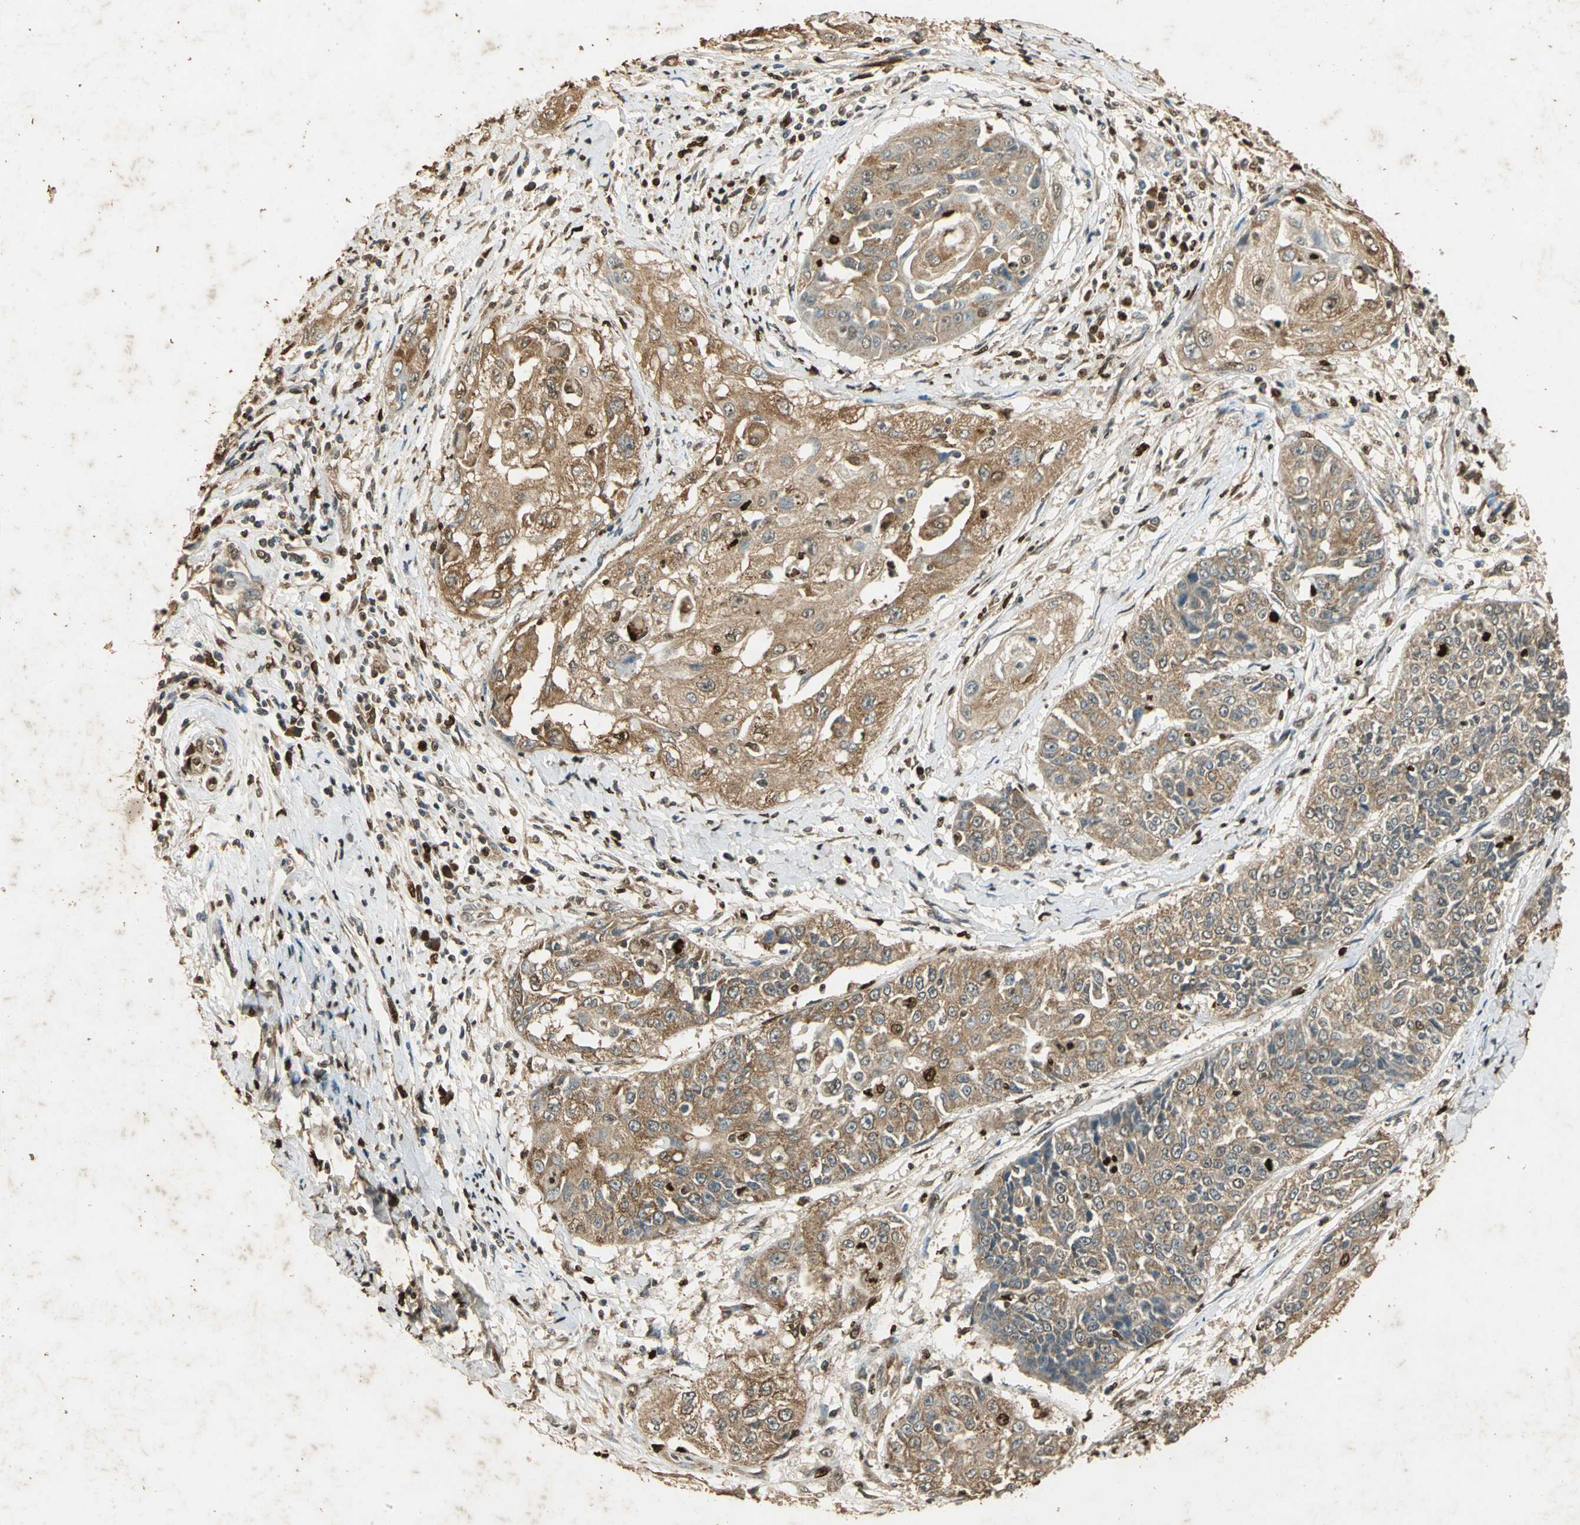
{"staining": {"intensity": "moderate", "quantity": ">75%", "location": "cytoplasmic/membranous"}, "tissue": "cervical cancer", "cell_type": "Tumor cells", "image_type": "cancer", "snomed": [{"axis": "morphology", "description": "Squamous cell carcinoma, NOS"}, {"axis": "topography", "description": "Cervix"}], "caption": "This micrograph displays IHC staining of human cervical cancer (squamous cell carcinoma), with medium moderate cytoplasmic/membranous positivity in about >75% of tumor cells.", "gene": "GAPDH", "patient": {"sex": "female", "age": 64}}